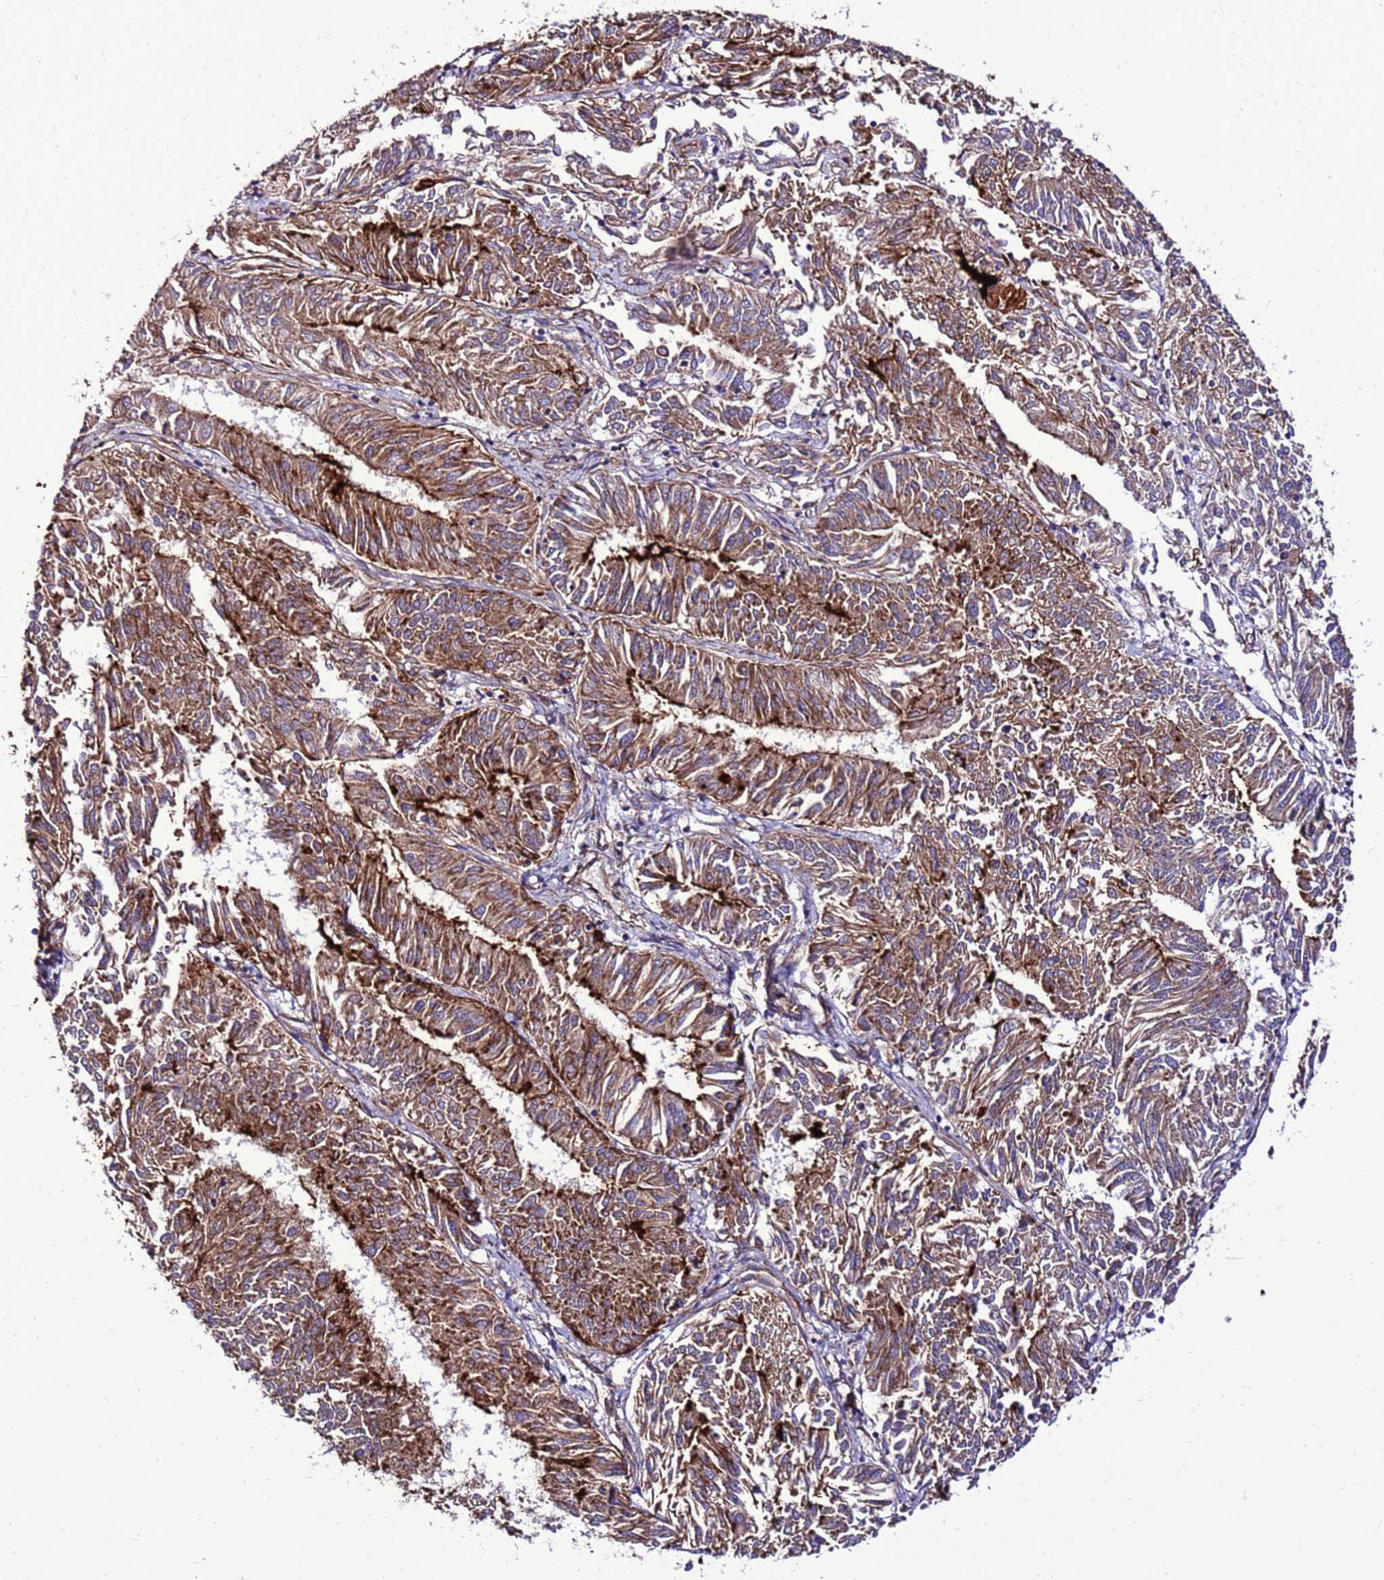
{"staining": {"intensity": "moderate", "quantity": ">75%", "location": "cytoplasmic/membranous"}, "tissue": "endometrial cancer", "cell_type": "Tumor cells", "image_type": "cancer", "snomed": [{"axis": "morphology", "description": "Adenocarcinoma, NOS"}, {"axis": "topography", "description": "Endometrium"}], "caption": "This is a photomicrograph of immunohistochemistry staining of endometrial adenocarcinoma, which shows moderate positivity in the cytoplasmic/membranous of tumor cells.", "gene": "EI24", "patient": {"sex": "female", "age": 58}}